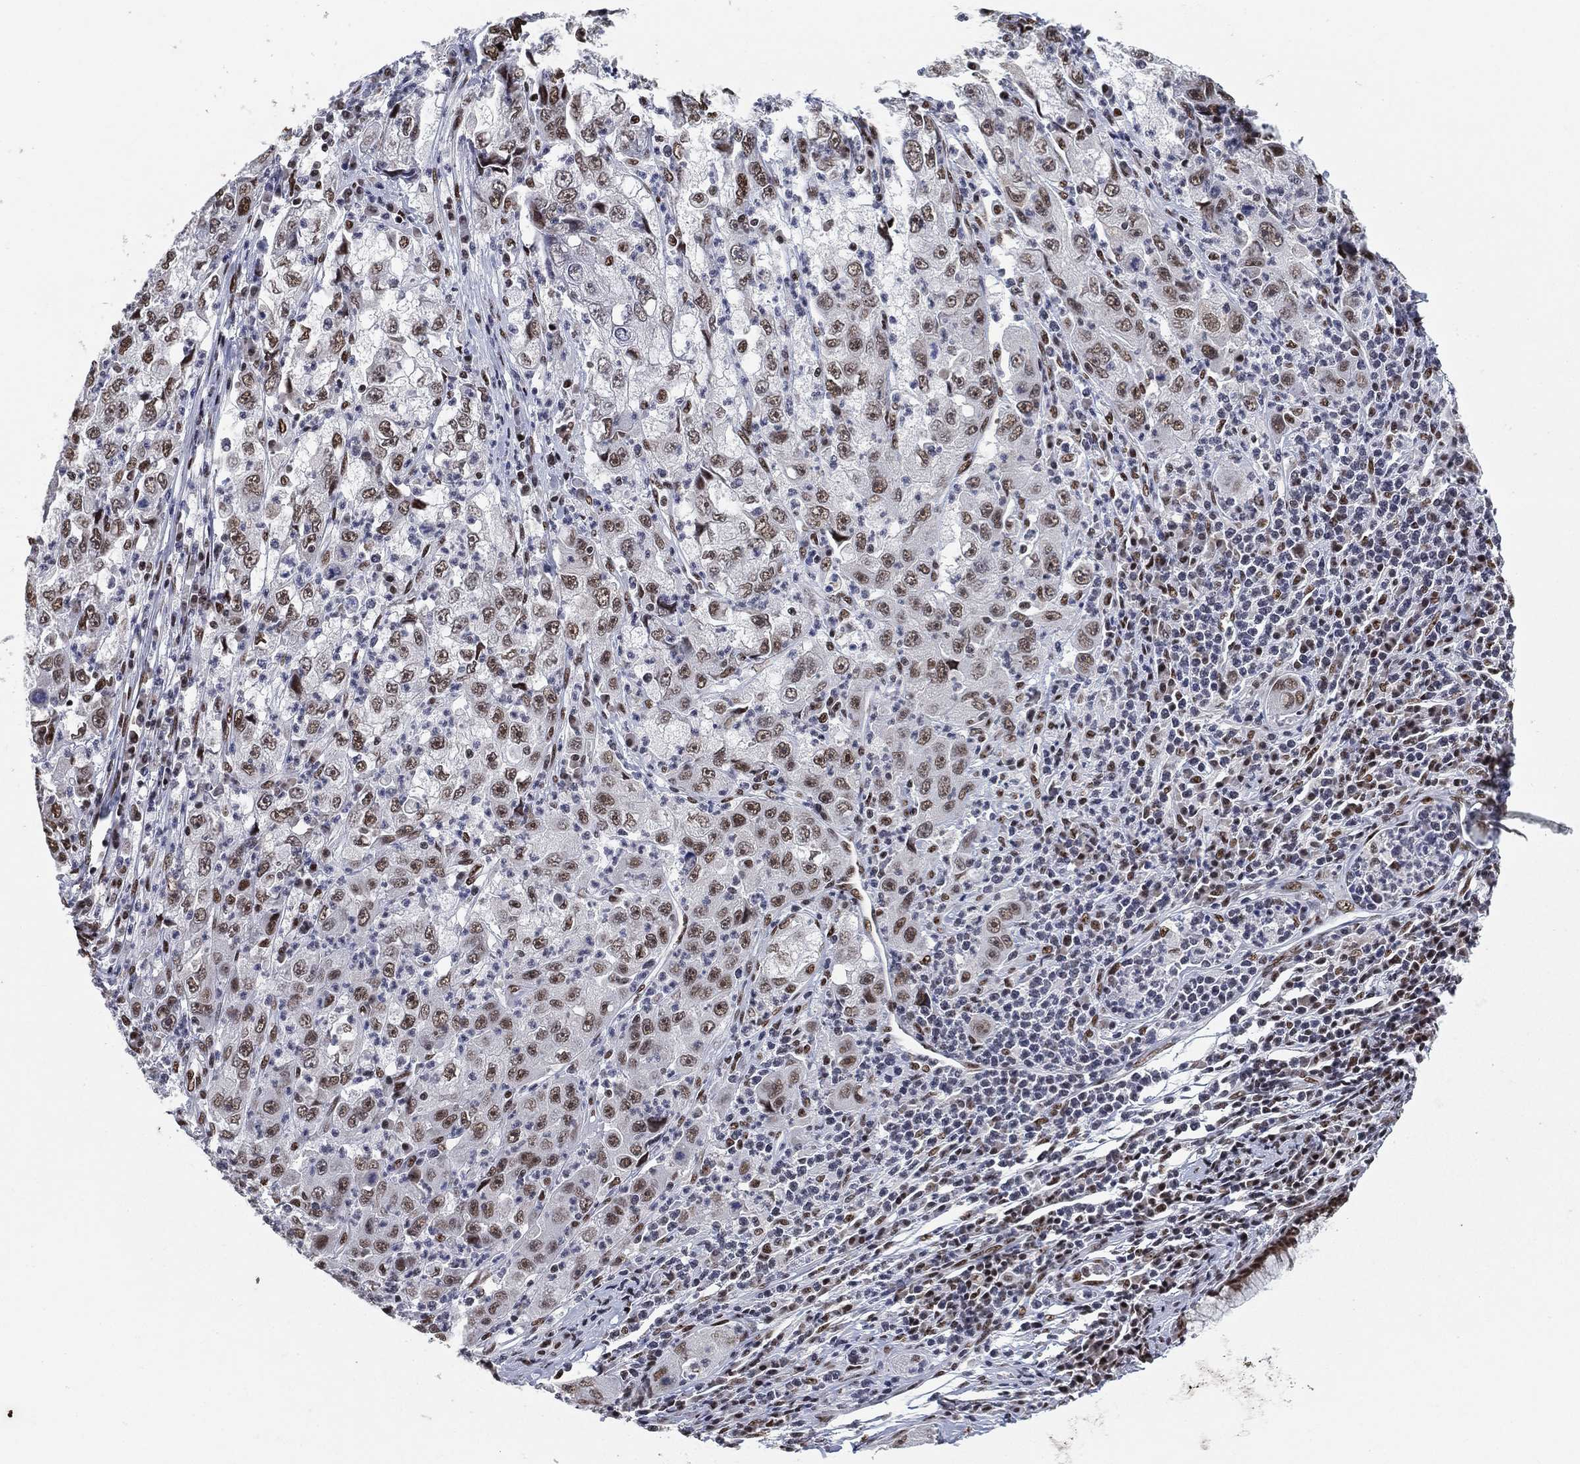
{"staining": {"intensity": "weak", "quantity": "<25%", "location": "nuclear"}, "tissue": "cervical cancer", "cell_type": "Tumor cells", "image_type": "cancer", "snomed": [{"axis": "morphology", "description": "Squamous cell carcinoma, NOS"}, {"axis": "topography", "description": "Cervix"}], "caption": "Immunohistochemistry of cervical cancer (squamous cell carcinoma) demonstrates no staining in tumor cells.", "gene": "DDX27", "patient": {"sex": "female", "age": 36}}